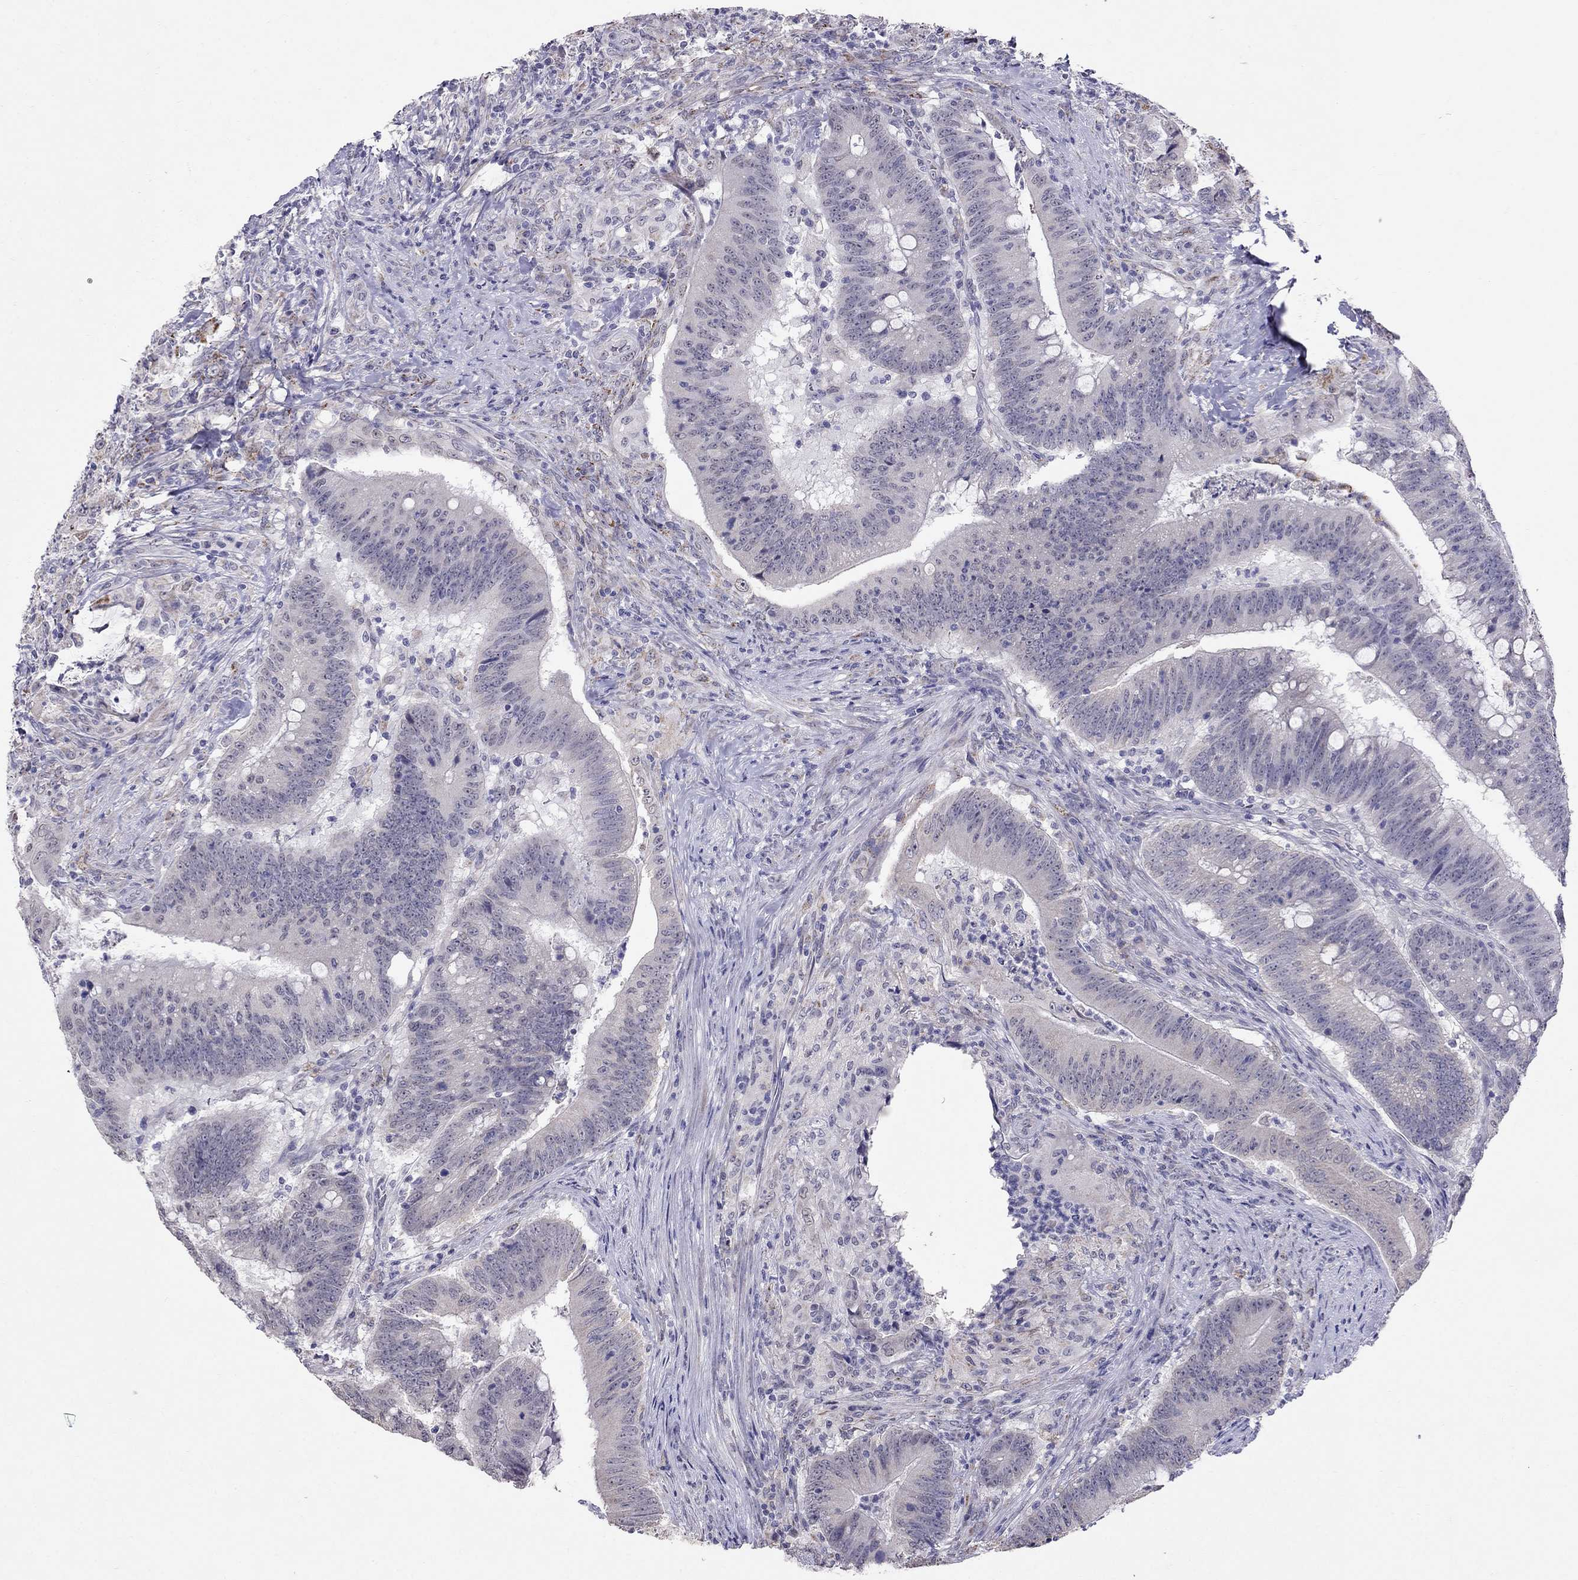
{"staining": {"intensity": "negative", "quantity": "none", "location": "none"}, "tissue": "colorectal cancer", "cell_type": "Tumor cells", "image_type": "cancer", "snomed": [{"axis": "morphology", "description": "Adenocarcinoma, NOS"}, {"axis": "topography", "description": "Colon"}], "caption": "IHC micrograph of colorectal cancer stained for a protein (brown), which exhibits no staining in tumor cells.", "gene": "MYO3B", "patient": {"sex": "female", "age": 87}}